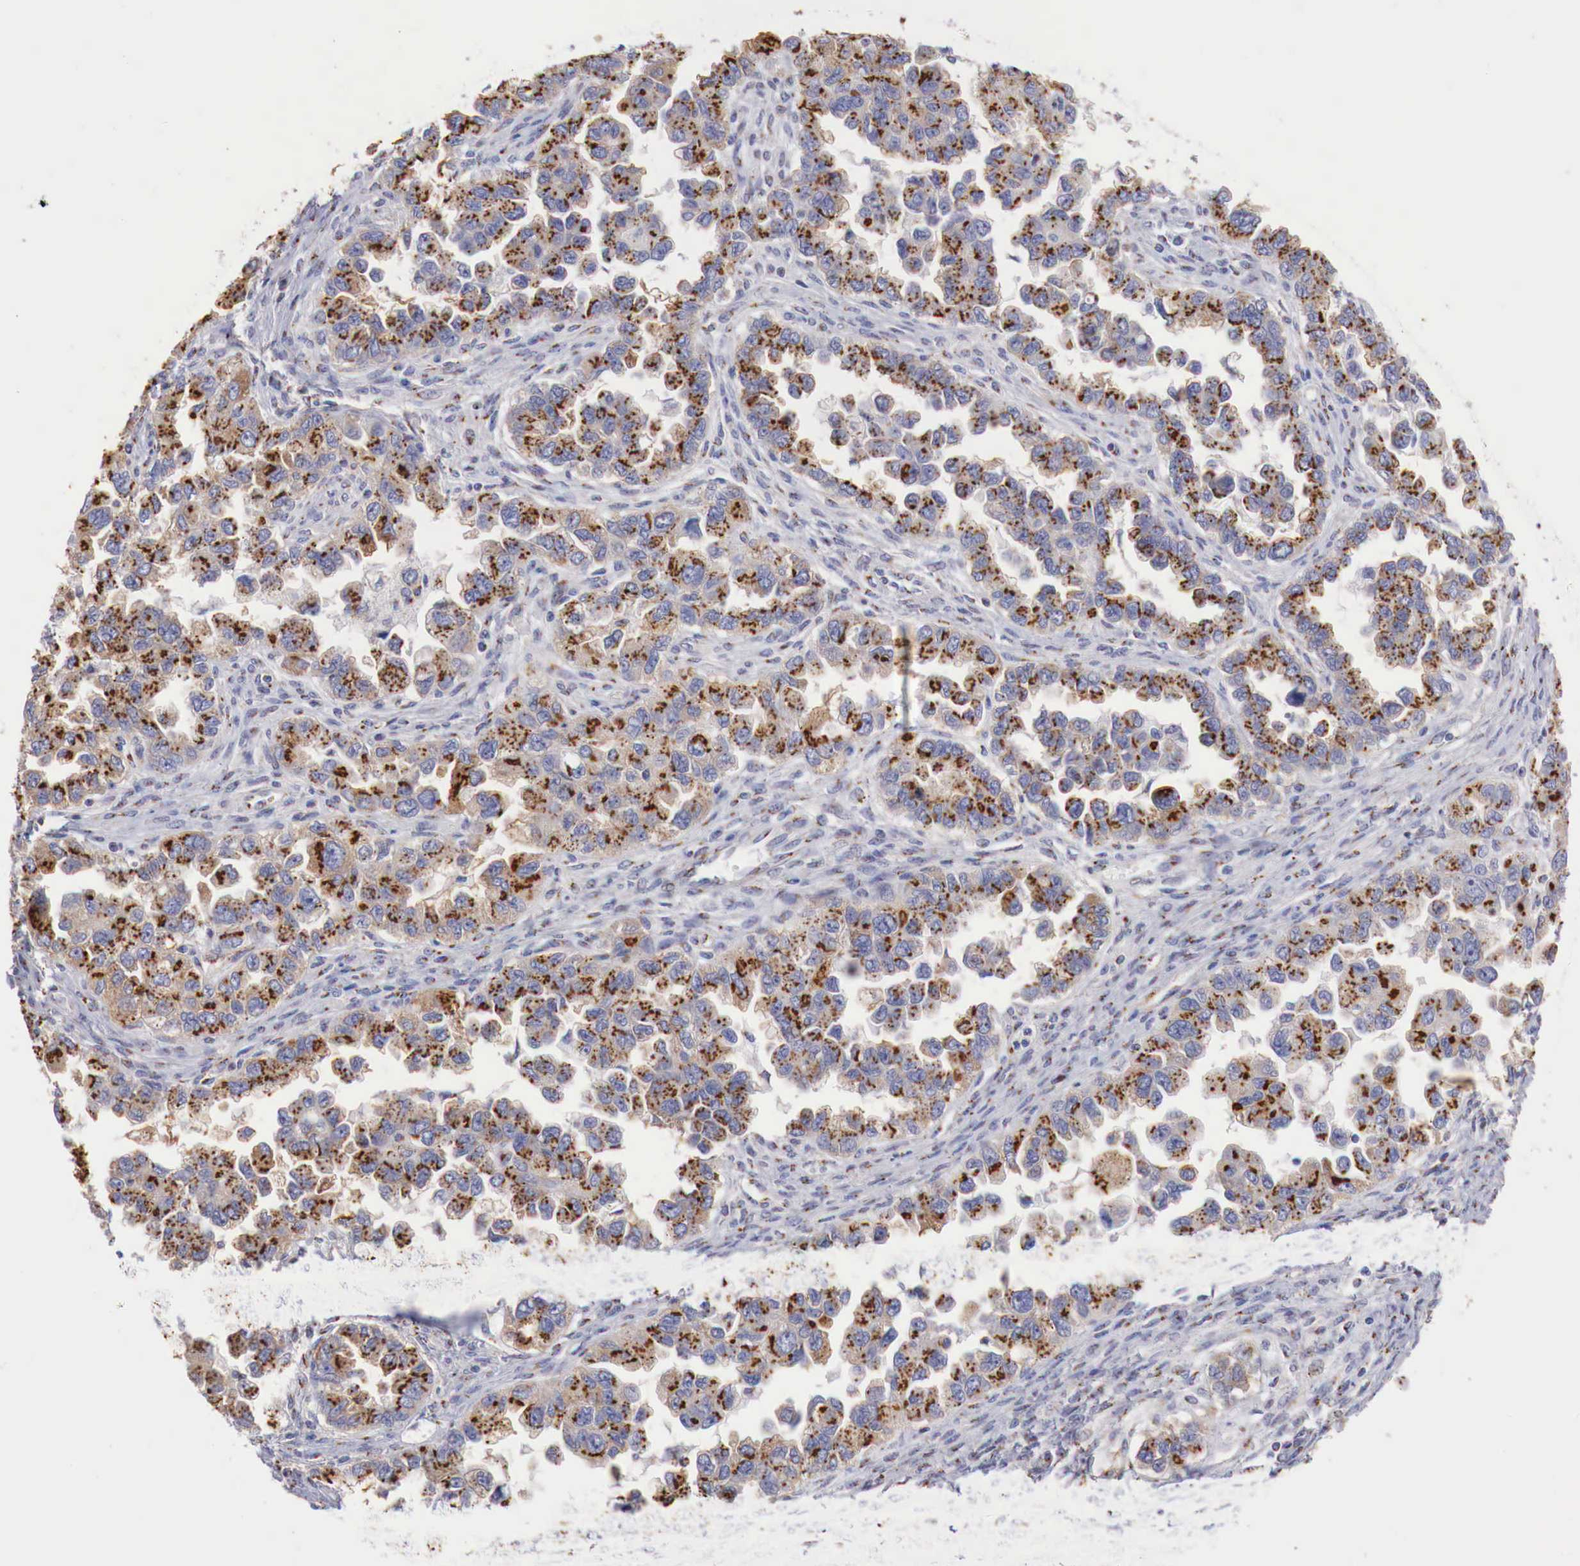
{"staining": {"intensity": "strong", "quantity": ">75%", "location": "cytoplasmic/membranous"}, "tissue": "ovarian cancer", "cell_type": "Tumor cells", "image_type": "cancer", "snomed": [{"axis": "morphology", "description": "Cystadenocarcinoma, serous, NOS"}, {"axis": "topography", "description": "Ovary"}], "caption": "Immunohistochemistry (IHC) (DAB (3,3'-diaminobenzidine)) staining of ovarian cancer (serous cystadenocarcinoma) shows strong cytoplasmic/membranous protein positivity in approximately >75% of tumor cells.", "gene": "SYAP1", "patient": {"sex": "female", "age": 84}}